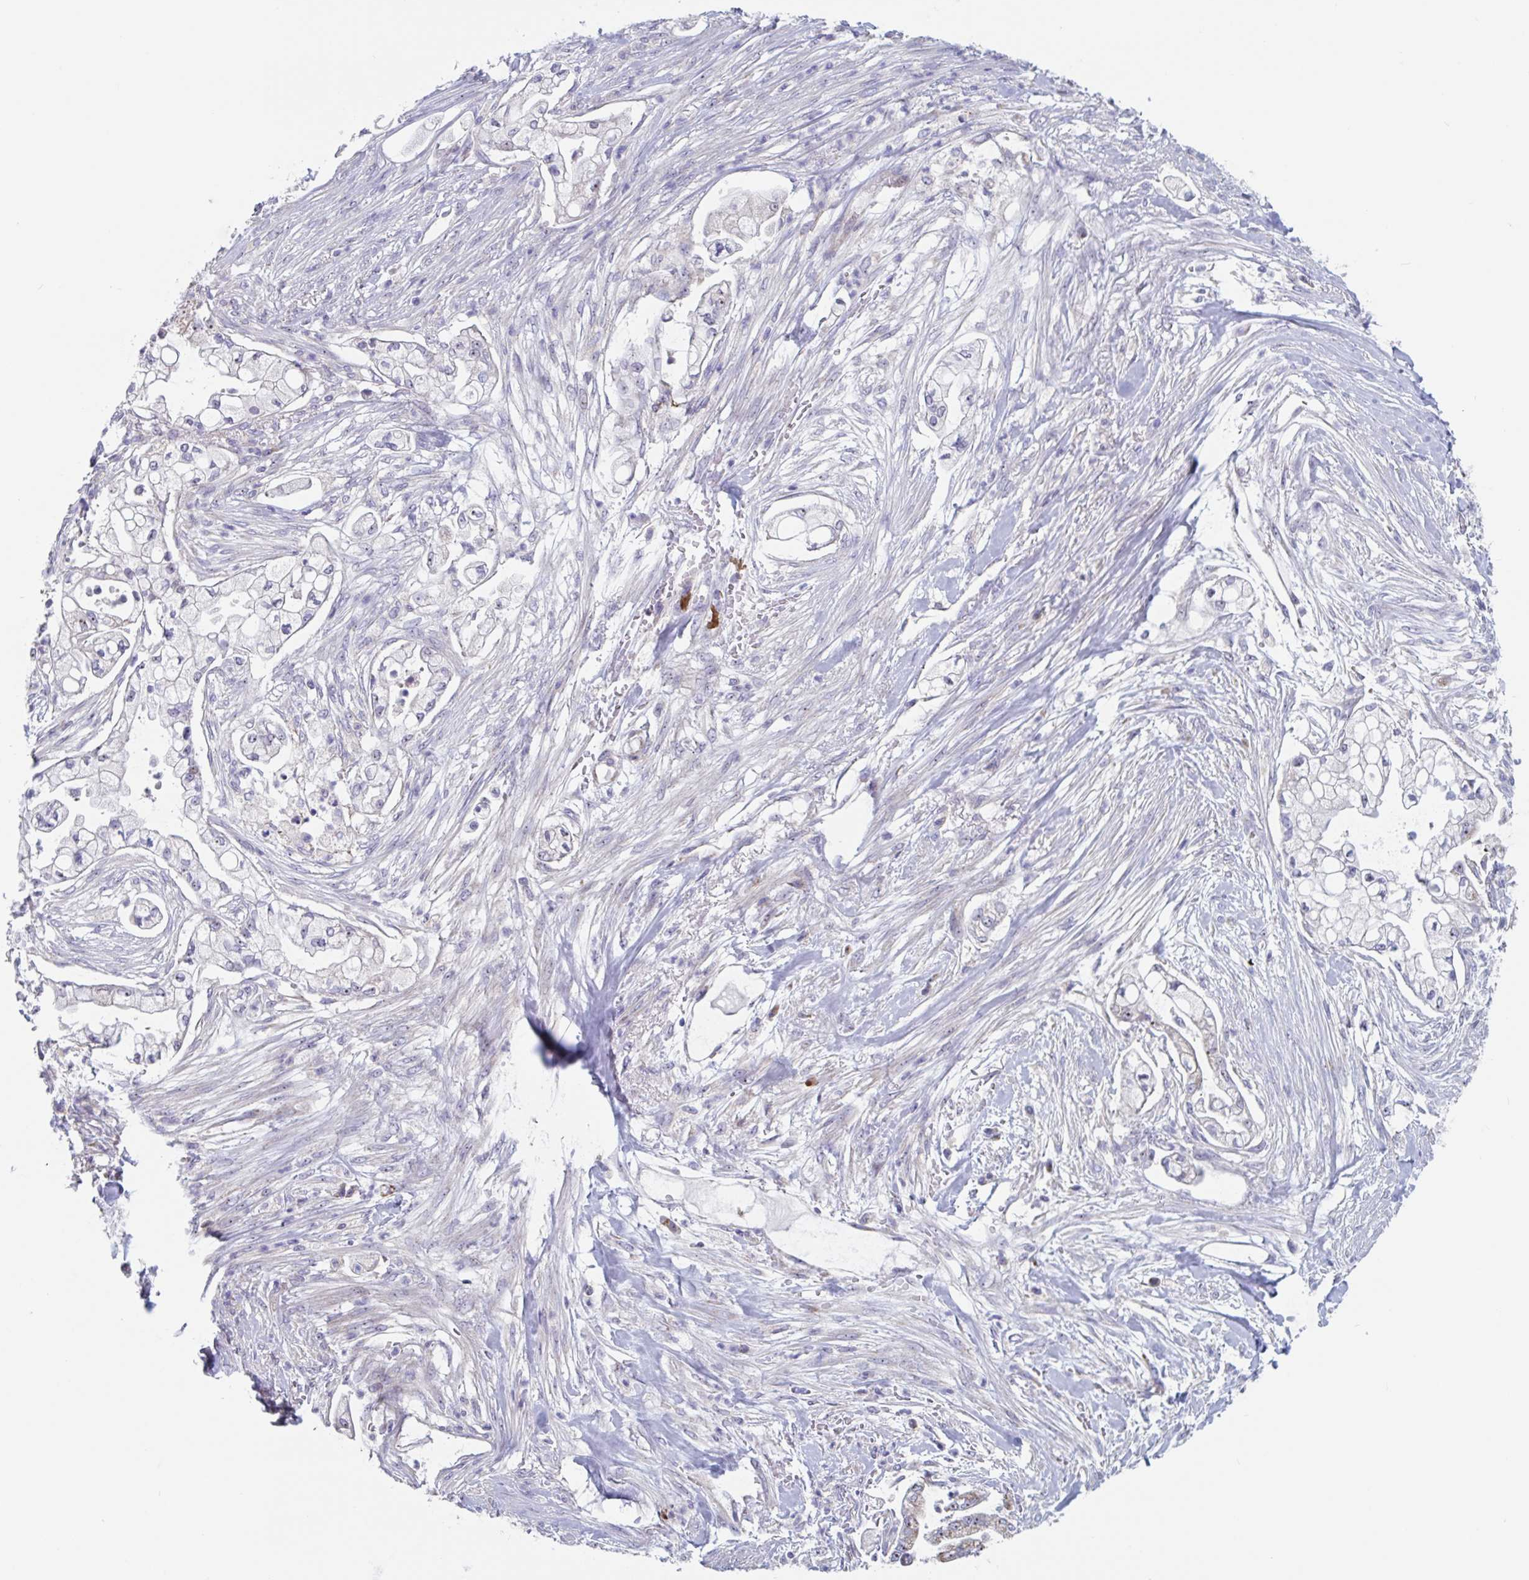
{"staining": {"intensity": "negative", "quantity": "none", "location": "none"}, "tissue": "pancreatic cancer", "cell_type": "Tumor cells", "image_type": "cancer", "snomed": [{"axis": "morphology", "description": "Adenocarcinoma, NOS"}, {"axis": "topography", "description": "Pancreas"}], "caption": "A photomicrograph of pancreatic adenocarcinoma stained for a protein exhibits no brown staining in tumor cells.", "gene": "MRPL53", "patient": {"sex": "female", "age": 69}}